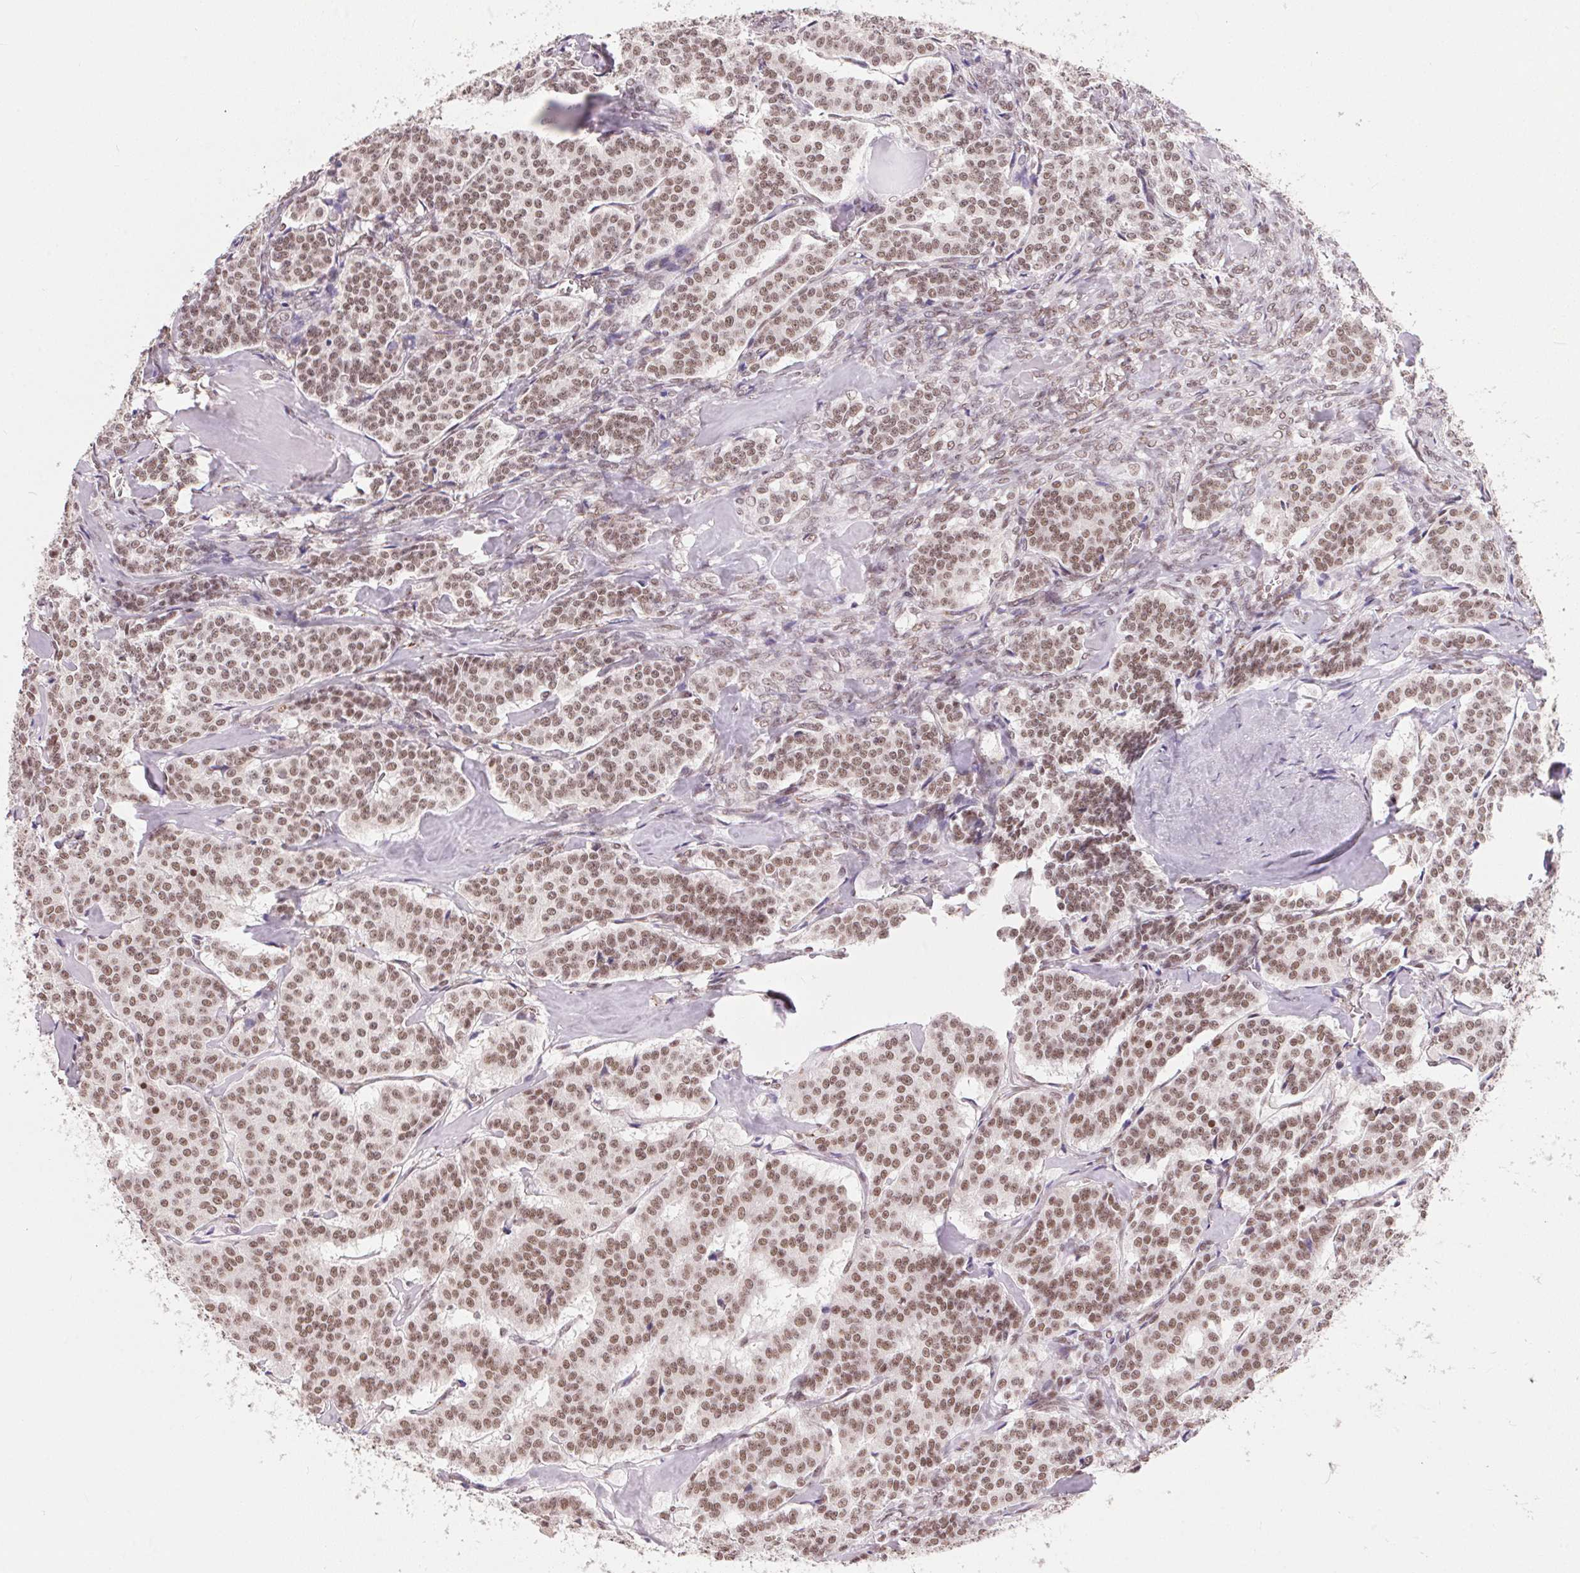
{"staining": {"intensity": "moderate", "quantity": ">75%", "location": "nuclear"}, "tissue": "carcinoid", "cell_type": "Tumor cells", "image_type": "cancer", "snomed": [{"axis": "morphology", "description": "Carcinoid, malignant, NOS"}, {"axis": "topography", "description": "Lung"}], "caption": "This image shows immunohistochemistry staining of human carcinoid, with medium moderate nuclear staining in about >75% of tumor cells.", "gene": "NFE2L1", "patient": {"sex": "female", "age": 46}}